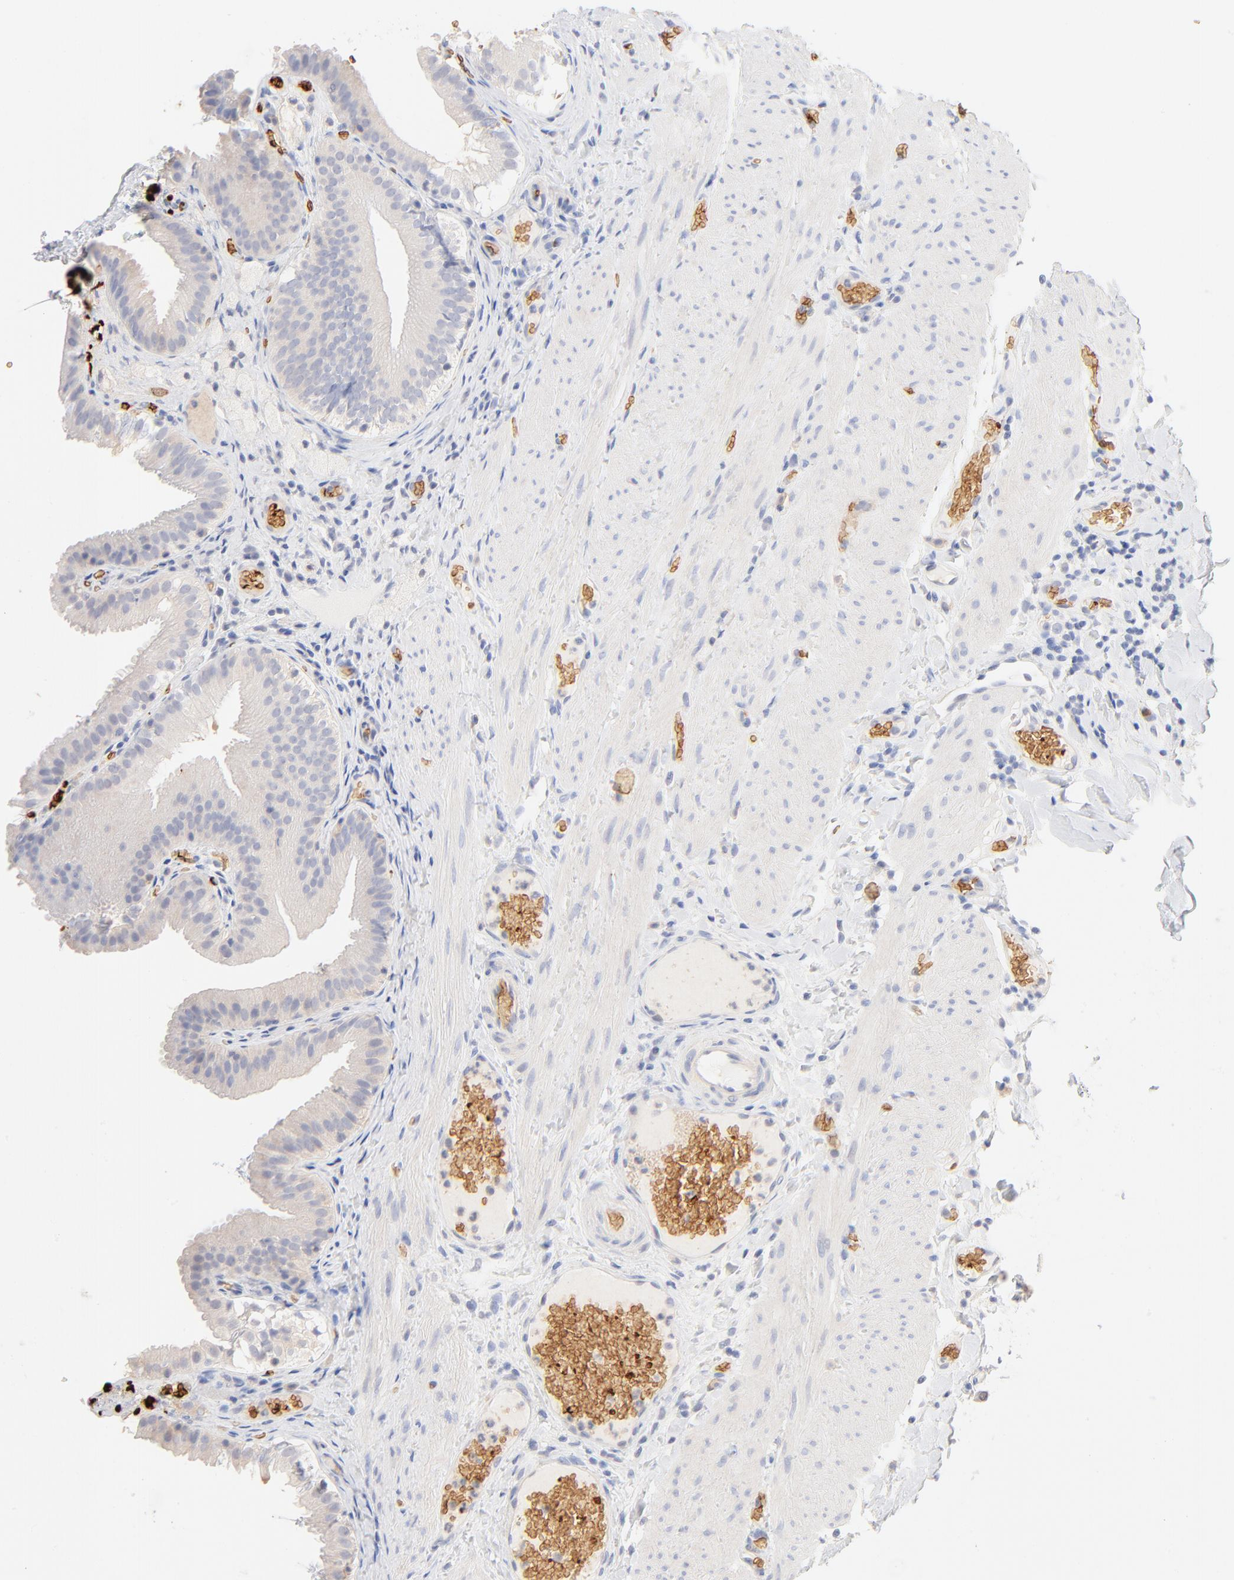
{"staining": {"intensity": "negative", "quantity": "none", "location": "none"}, "tissue": "gallbladder", "cell_type": "Glandular cells", "image_type": "normal", "snomed": [{"axis": "morphology", "description": "Normal tissue, NOS"}, {"axis": "topography", "description": "Gallbladder"}], "caption": "The immunohistochemistry micrograph has no significant staining in glandular cells of gallbladder.", "gene": "SPTB", "patient": {"sex": "female", "age": 24}}